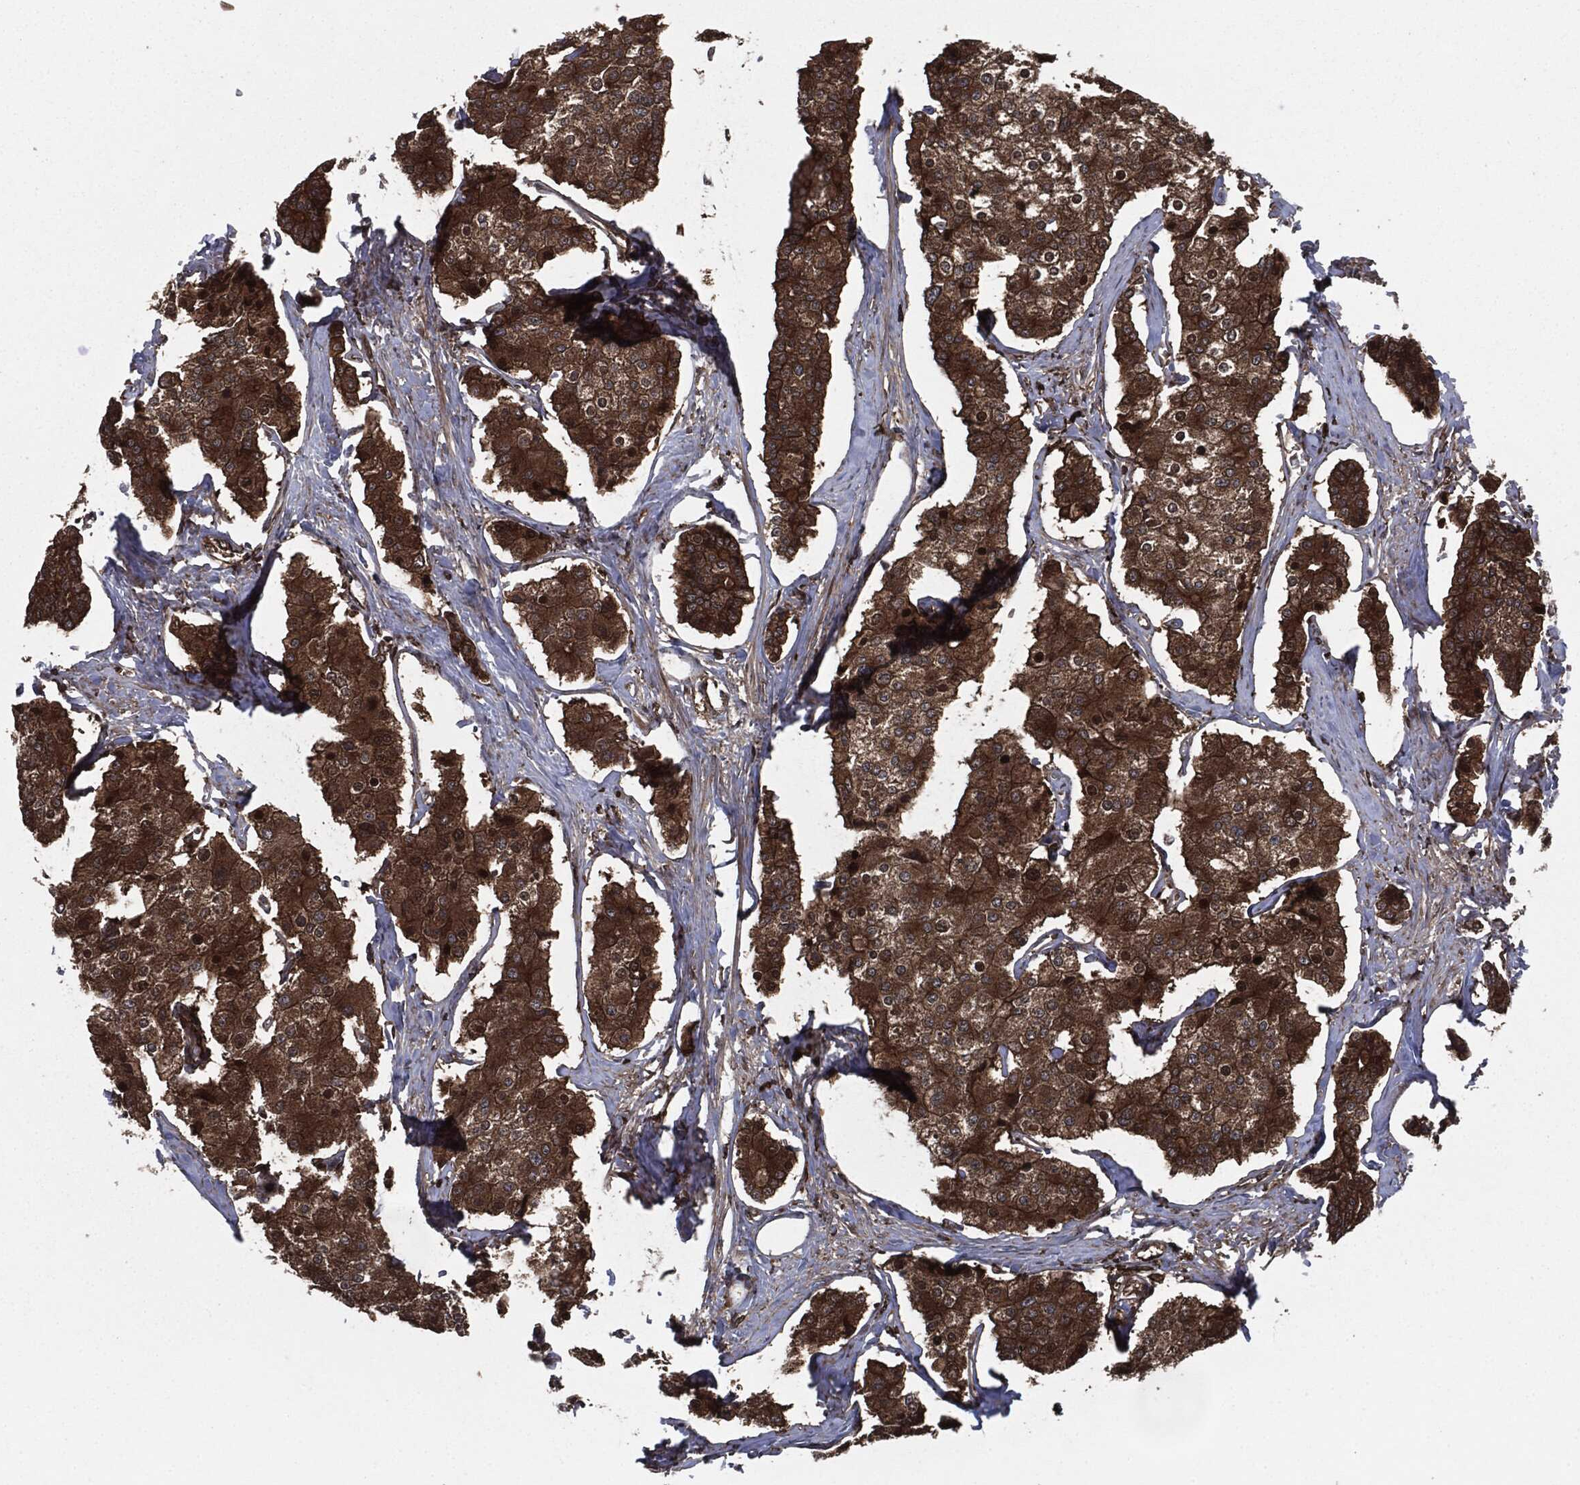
{"staining": {"intensity": "strong", "quantity": ">75%", "location": "cytoplasmic/membranous"}, "tissue": "carcinoid", "cell_type": "Tumor cells", "image_type": "cancer", "snomed": [{"axis": "morphology", "description": "Carcinoid, malignant, NOS"}, {"axis": "topography", "description": "Small intestine"}], "caption": "Immunohistochemical staining of carcinoid demonstrates strong cytoplasmic/membranous protein positivity in about >75% of tumor cells. Using DAB (brown) and hematoxylin (blue) stains, captured at high magnification using brightfield microscopy.", "gene": "RAP1GDS1", "patient": {"sex": "female", "age": 65}}